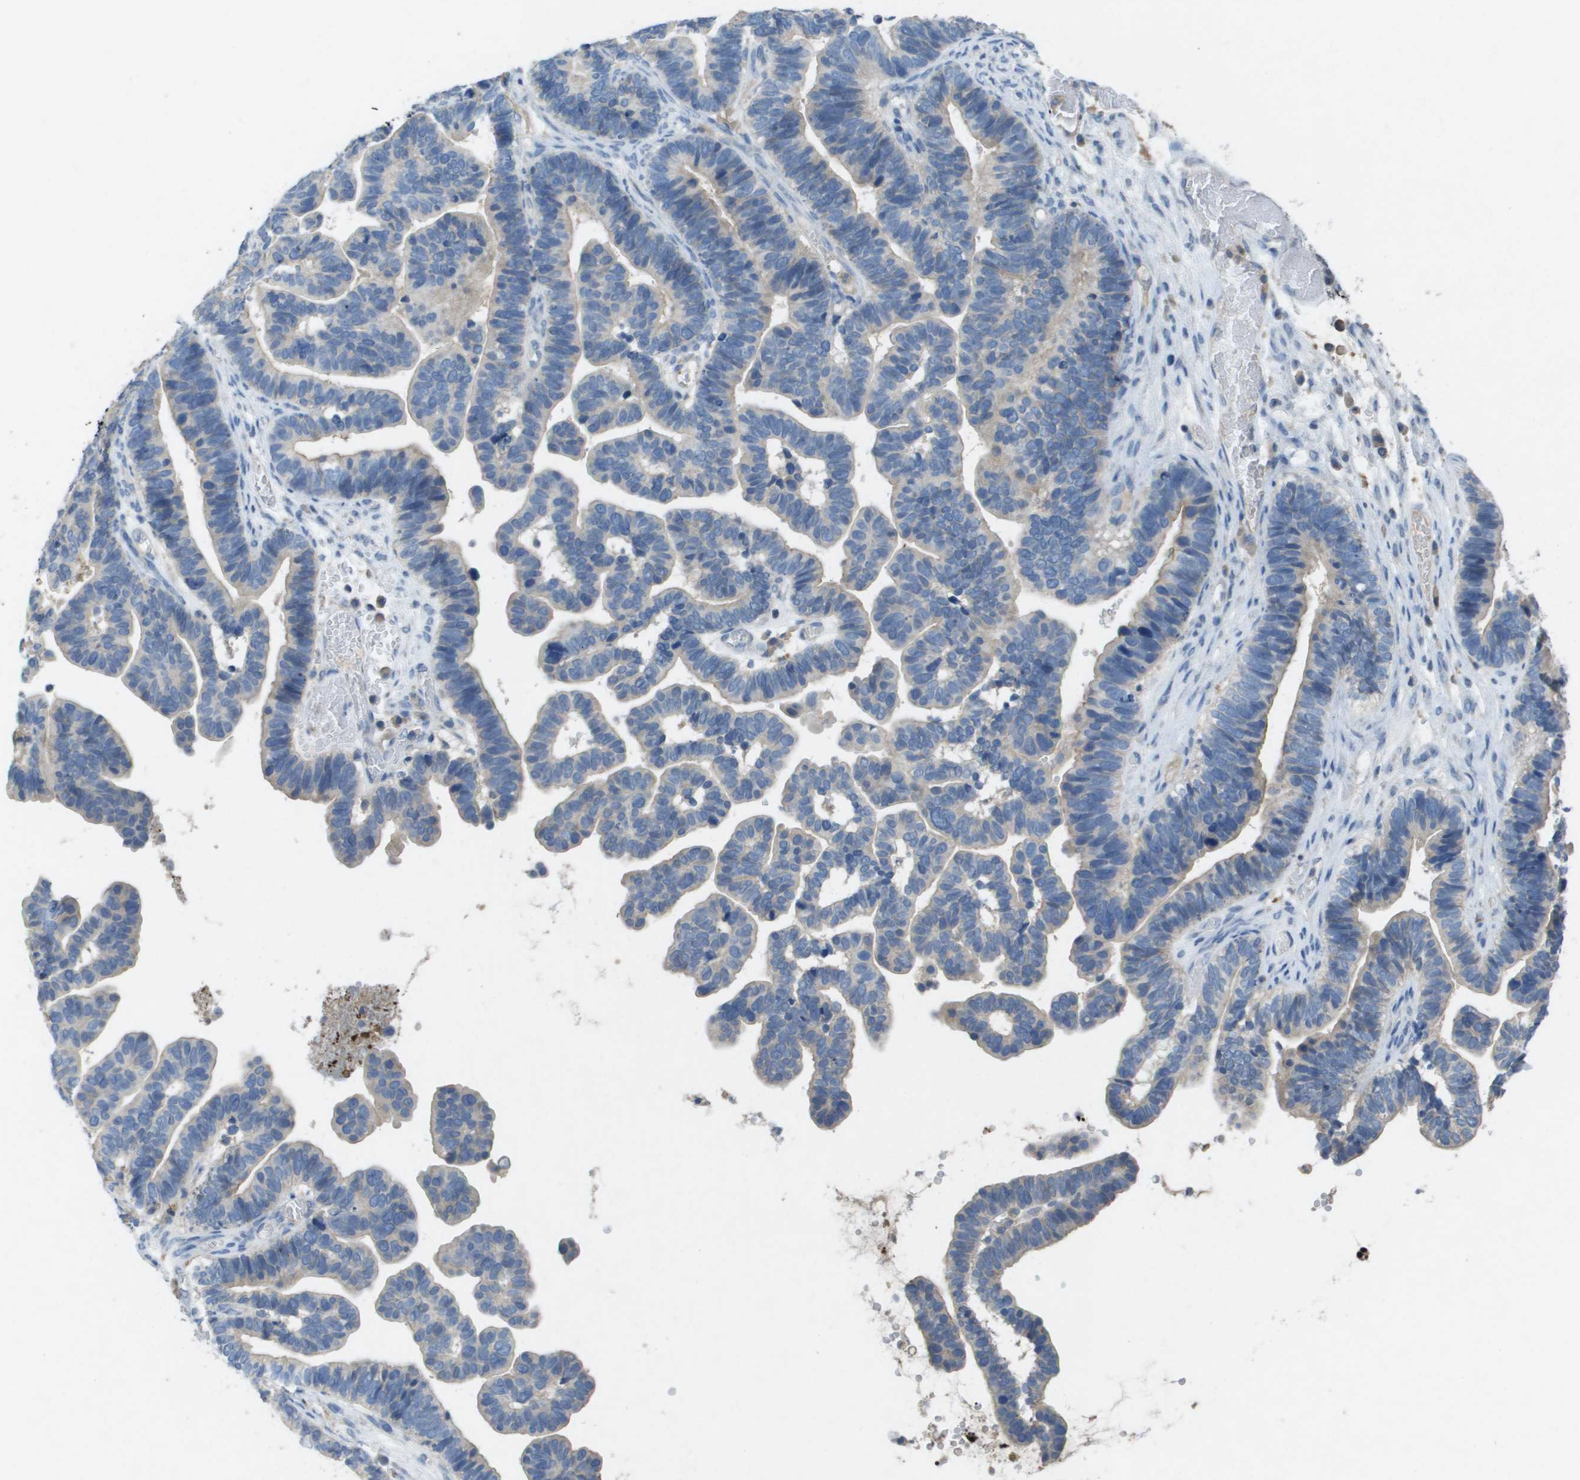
{"staining": {"intensity": "weak", "quantity": "<25%", "location": "cytoplasmic/membranous"}, "tissue": "ovarian cancer", "cell_type": "Tumor cells", "image_type": "cancer", "snomed": [{"axis": "morphology", "description": "Cystadenocarcinoma, serous, NOS"}, {"axis": "topography", "description": "Ovary"}], "caption": "This is an immunohistochemistry photomicrograph of human ovarian cancer. There is no expression in tumor cells.", "gene": "CLCA4", "patient": {"sex": "female", "age": 56}}